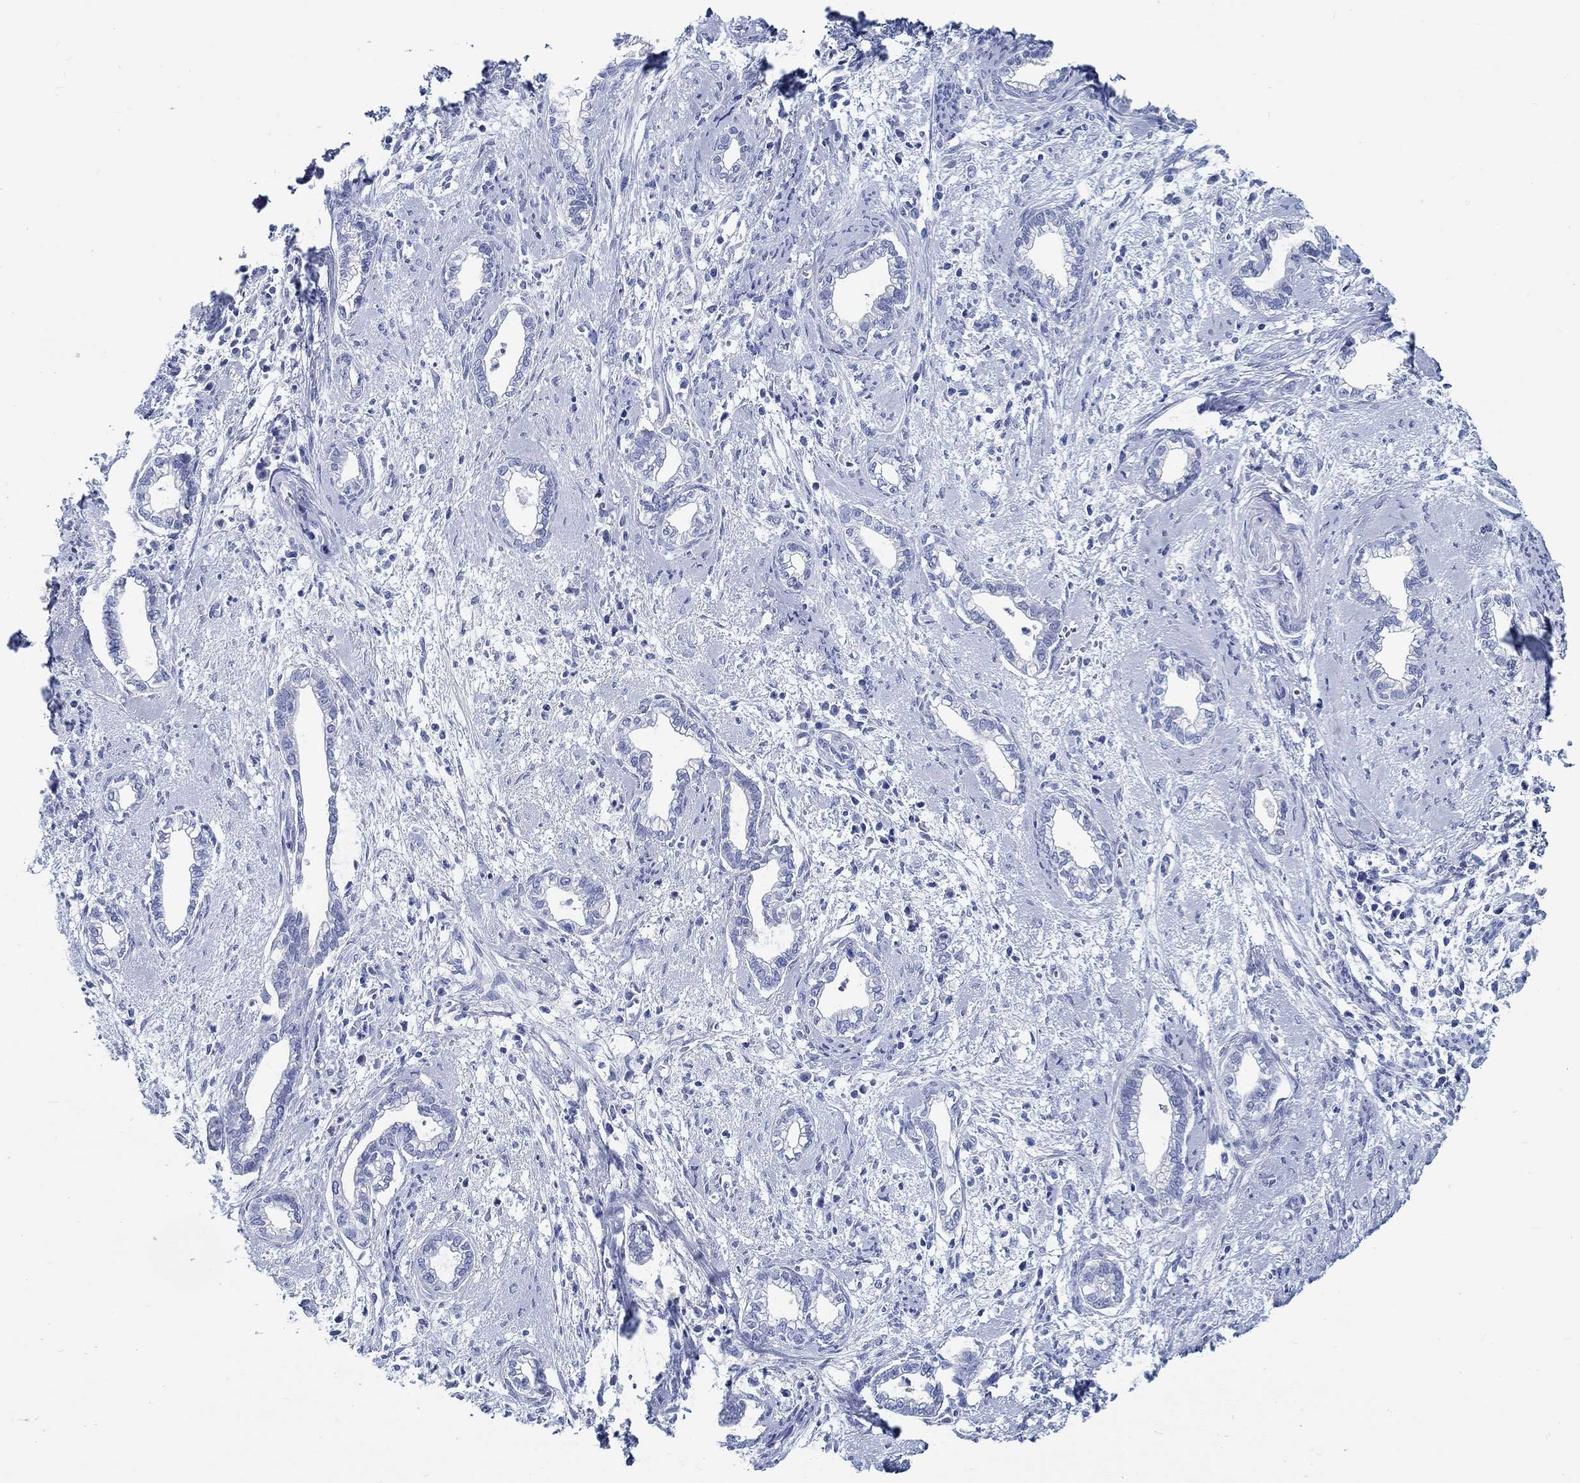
{"staining": {"intensity": "negative", "quantity": "none", "location": "none"}, "tissue": "cervical cancer", "cell_type": "Tumor cells", "image_type": "cancer", "snomed": [{"axis": "morphology", "description": "Adenocarcinoma, NOS"}, {"axis": "topography", "description": "Cervix"}], "caption": "High power microscopy histopathology image of an IHC histopathology image of cervical cancer (adenocarcinoma), revealing no significant positivity in tumor cells. (Brightfield microscopy of DAB IHC at high magnification).", "gene": "RD3L", "patient": {"sex": "female", "age": 62}}